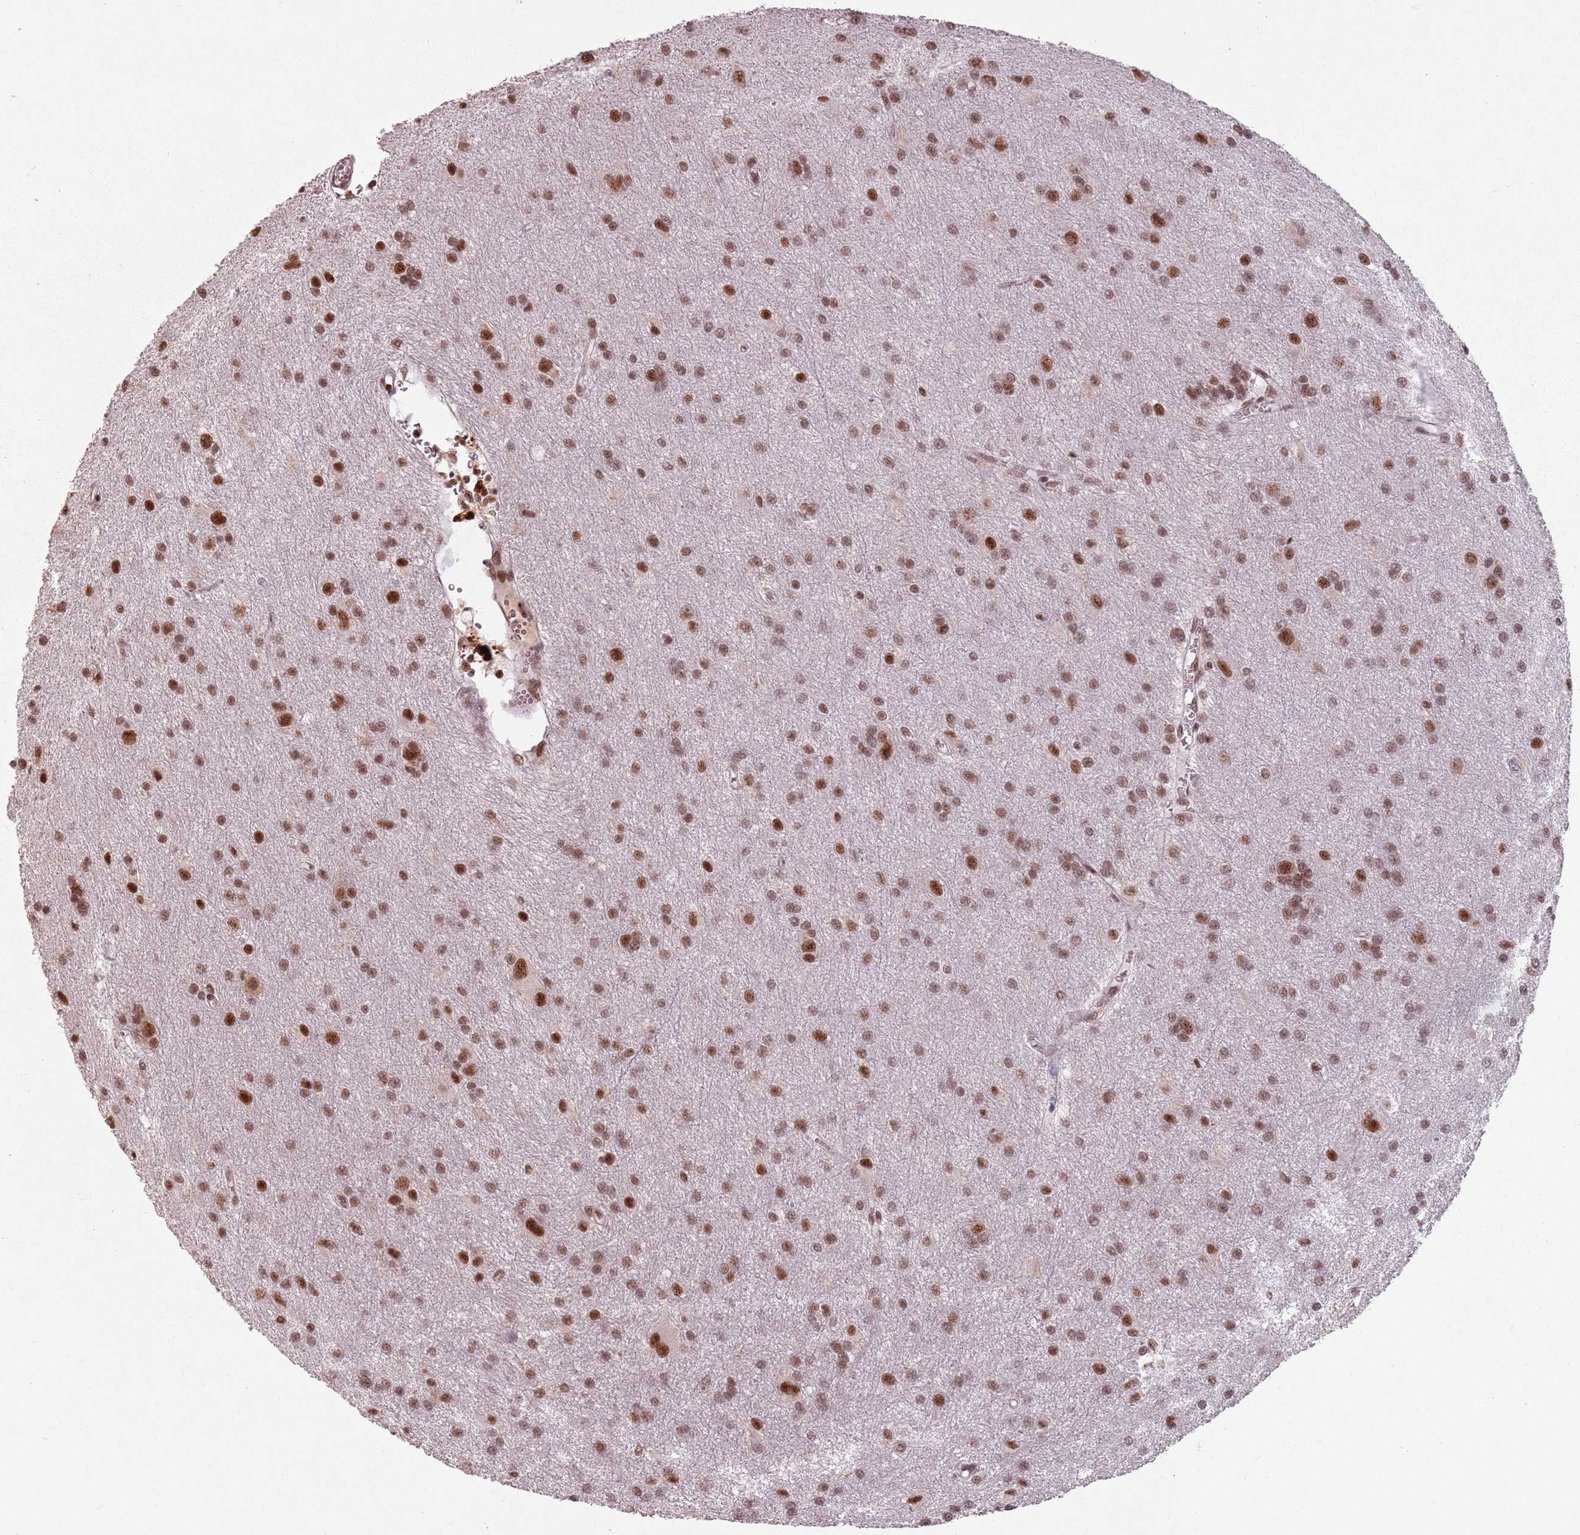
{"staining": {"intensity": "strong", "quantity": ">75%", "location": "nuclear"}, "tissue": "glioma", "cell_type": "Tumor cells", "image_type": "cancer", "snomed": [{"axis": "morphology", "description": "Glioma, malignant, High grade"}, {"axis": "topography", "description": "Brain"}], "caption": "DAB immunohistochemical staining of glioma displays strong nuclear protein staining in about >75% of tumor cells.", "gene": "NCBP1", "patient": {"sex": "female", "age": 50}}